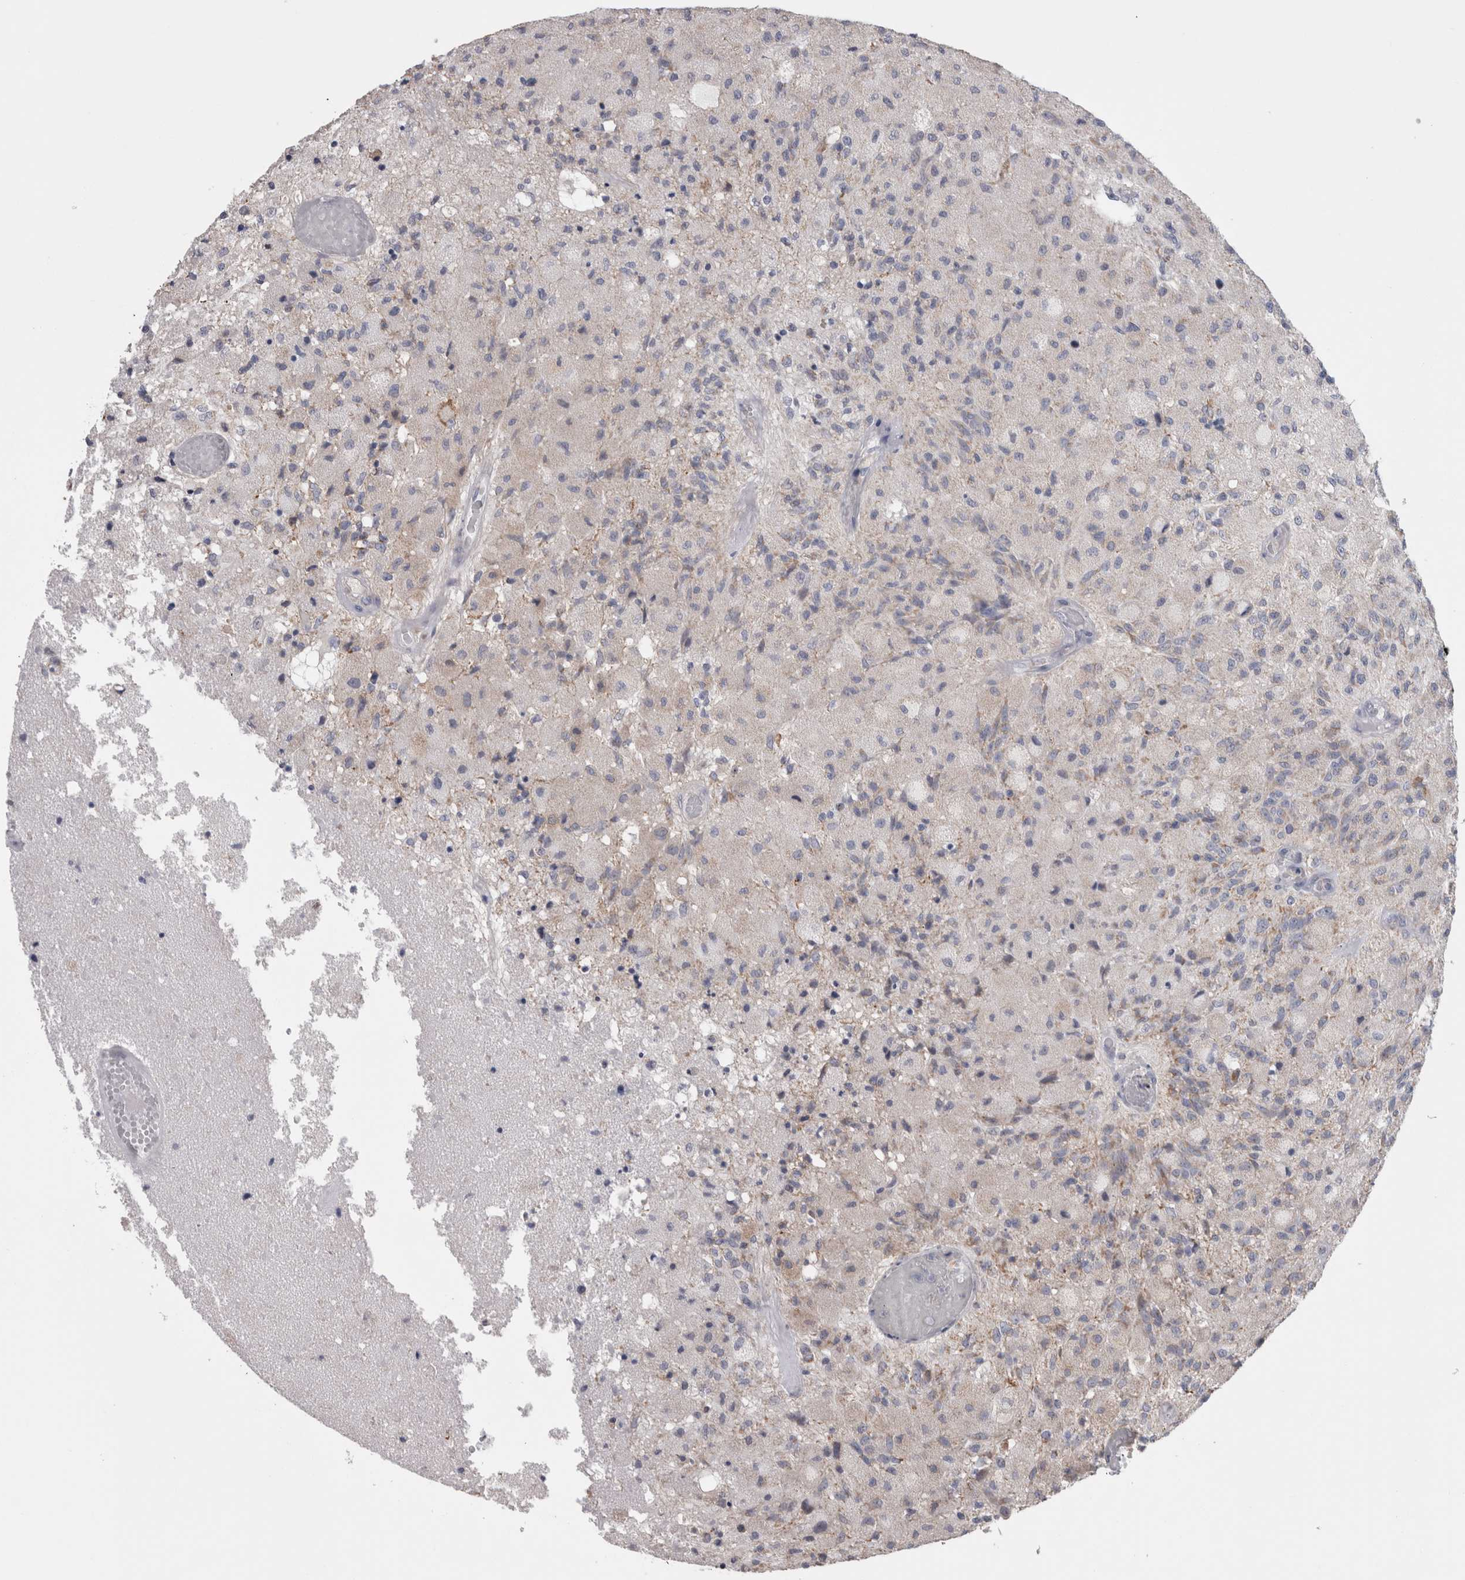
{"staining": {"intensity": "negative", "quantity": "none", "location": "none"}, "tissue": "glioma", "cell_type": "Tumor cells", "image_type": "cancer", "snomed": [{"axis": "morphology", "description": "Normal tissue, NOS"}, {"axis": "morphology", "description": "Glioma, malignant, High grade"}, {"axis": "topography", "description": "Cerebral cortex"}], "caption": "Micrograph shows no significant protein positivity in tumor cells of glioma.", "gene": "GDAP1", "patient": {"sex": "male", "age": 77}}